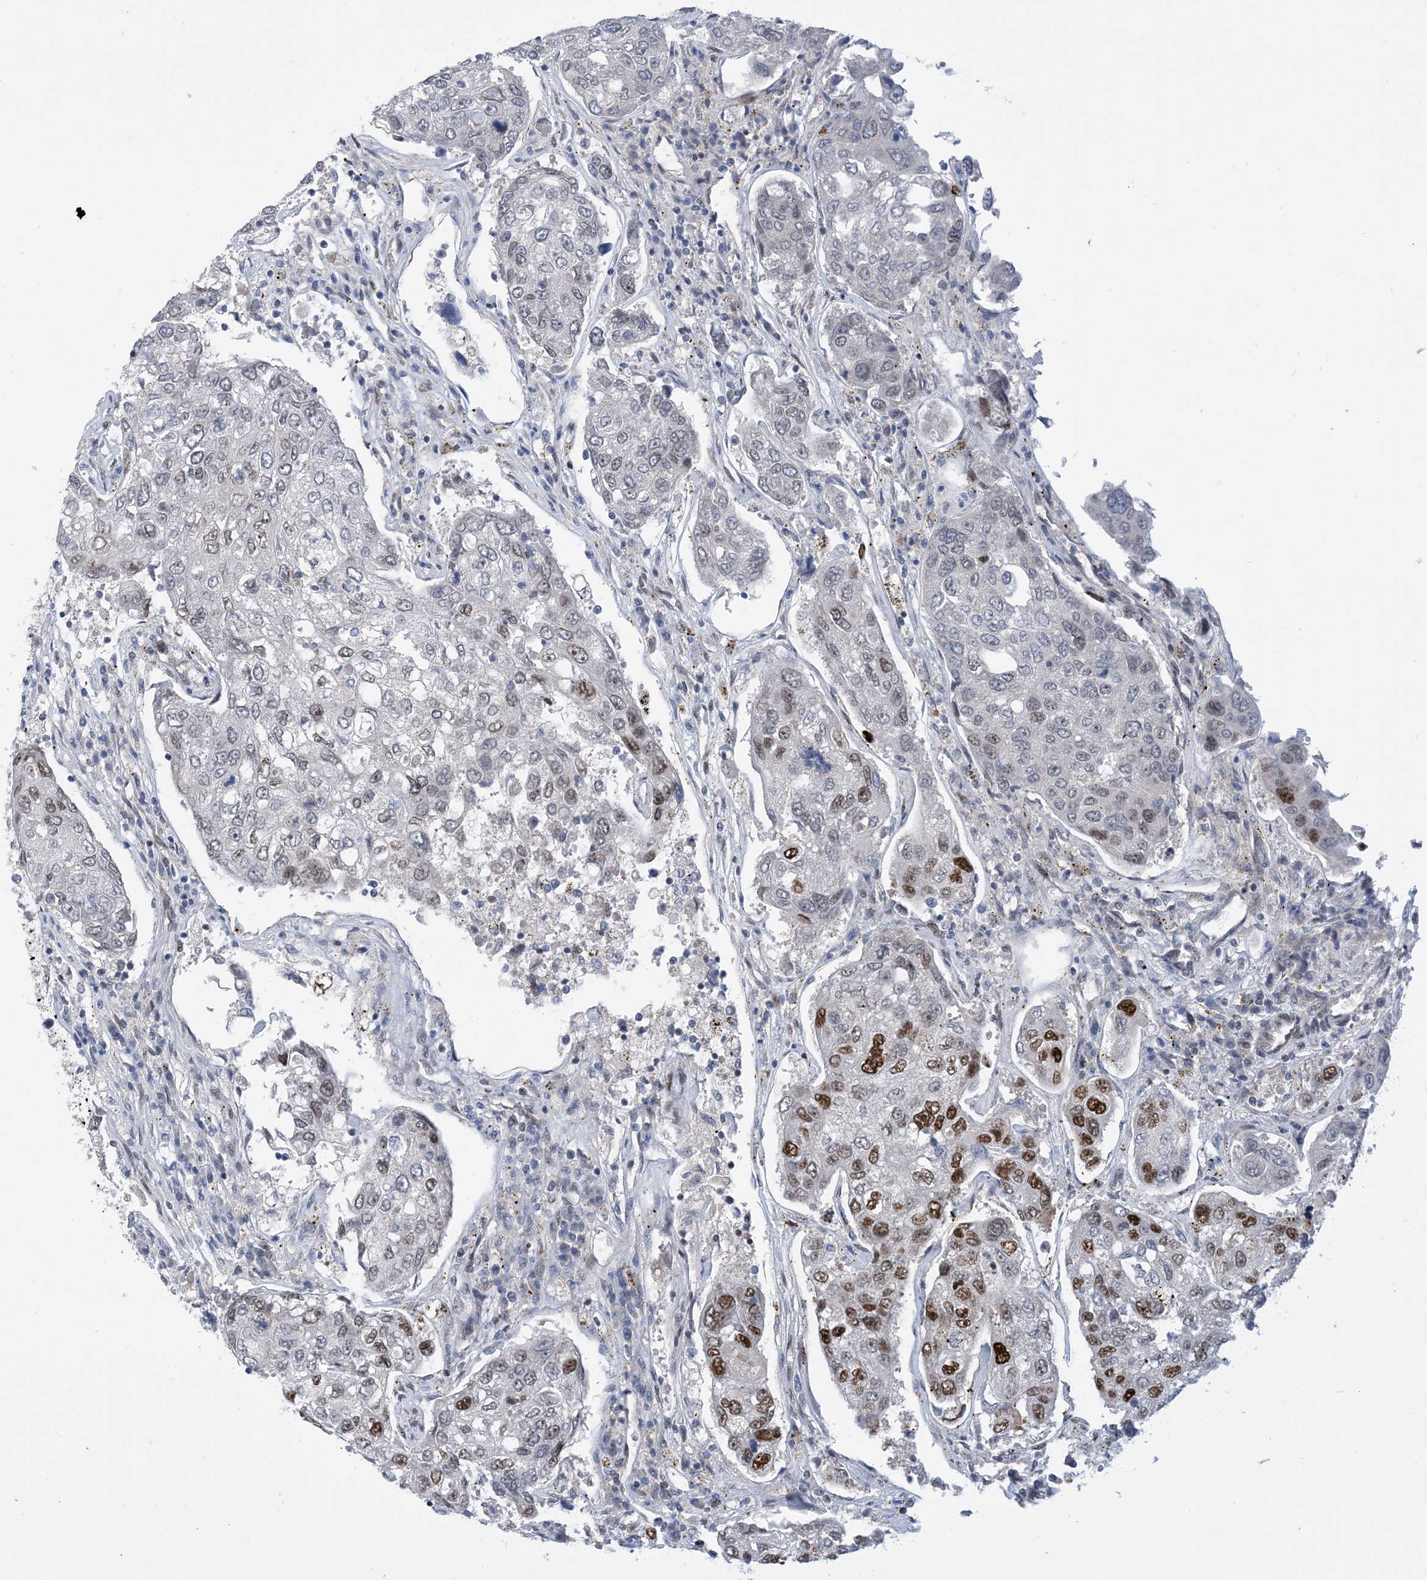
{"staining": {"intensity": "strong", "quantity": "25%-75%", "location": "nuclear"}, "tissue": "urothelial cancer", "cell_type": "Tumor cells", "image_type": "cancer", "snomed": [{"axis": "morphology", "description": "Urothelial carcinoma, High grade"}, {"axis": "topography", "description": "Lymph node"}, {"axis": "topography", "description": "Urinary bladder"}], "caption": "High-grade urothelial carcinoma was stained to show a protein in brown. There is high levels of strong nuclear positivity in approximately 25%-75% of tumor cells.", "gene": "TSPYL1", "patient": {"sex": "male", "age": 51}}